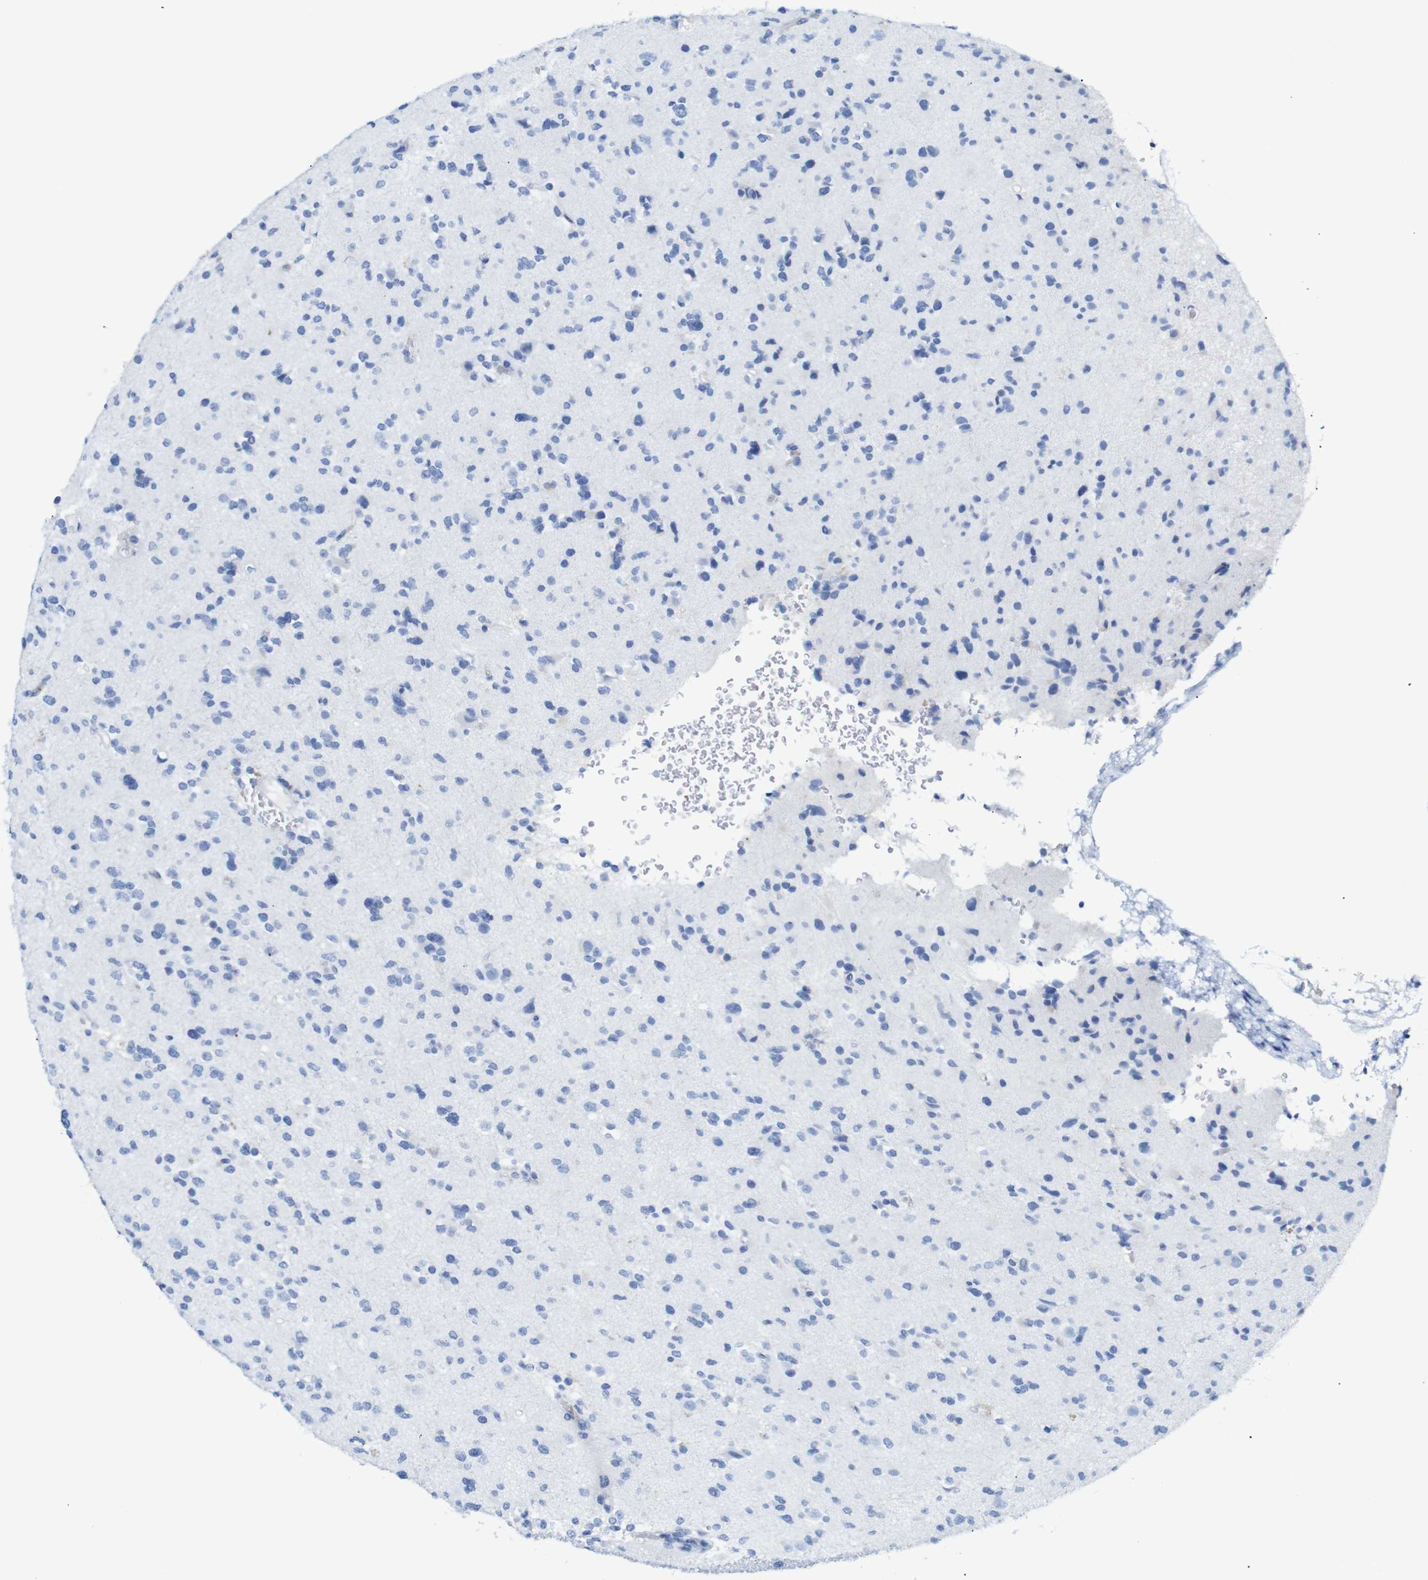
{"staining": {"intensity": "negative", "quantity": "none", "location": "none"}, "tissue": "glioma", "cell_type": "Tumor cells", "image_type": "cancer", "snomed": [{"axis": "morphology", "description": "Glioma, malignant, Low grade"}, {"axis": "topography", "description": "Brain"}], "caption": "This is an IHC image of malignant glioma (low-grade). There is no expression in tumor cells.", "gene": "ERVMER34-1", "patient": {"sex": "female", "age": 22}}